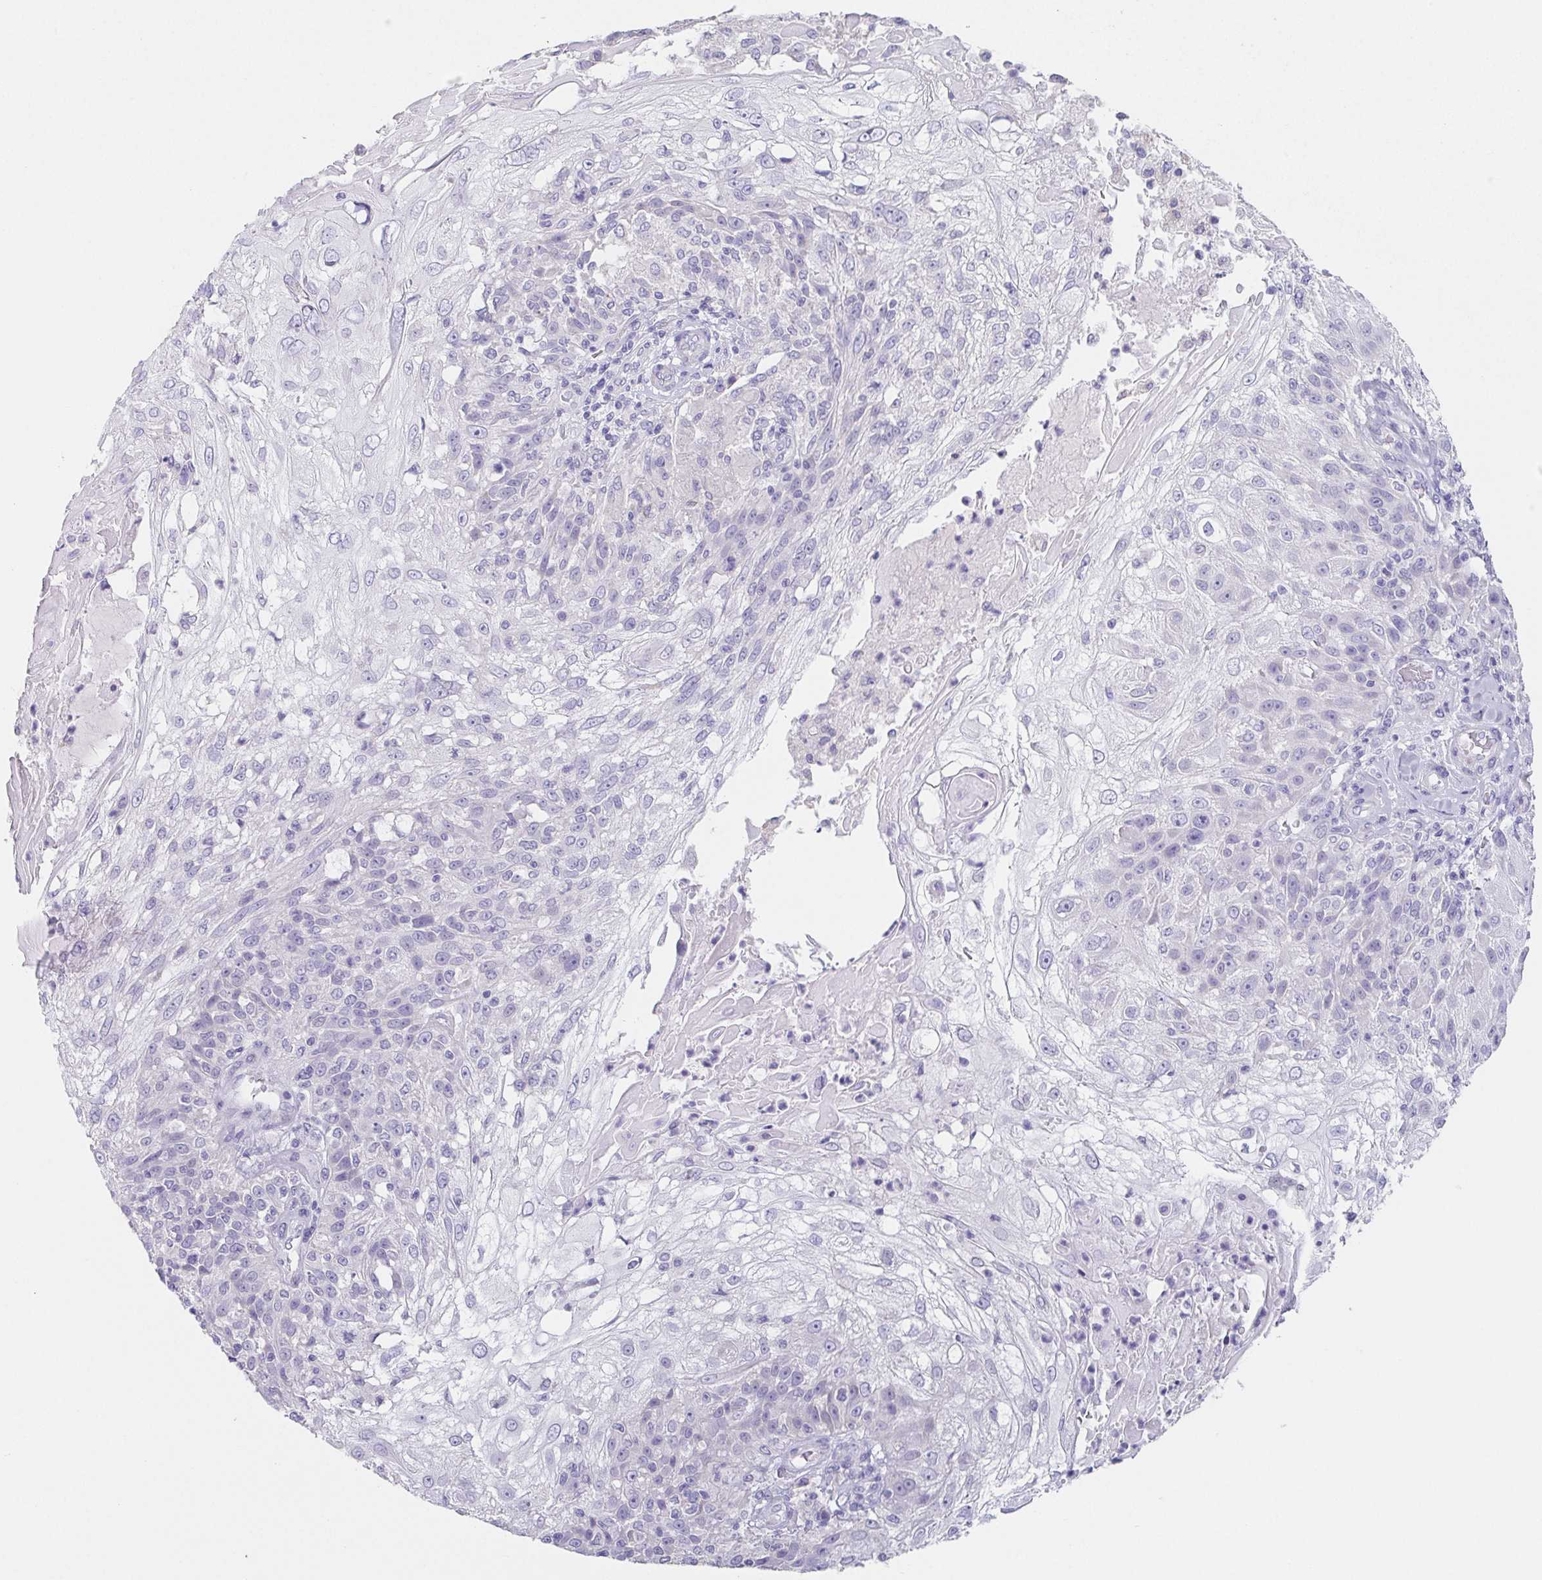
{"staining": {"intensity": "negative", "quantity": "none", "location": "none"}, "tissue": "skin cancer", "cell_type": "Tumor cells", "image_type": "cancer", "snomed": [{"axis": "morphology", "description": "Normal tissue, NOS"}, {"axis": "morphology", "description": "Squamous cell carcinoma, NOS"}, {"axis": "topography", "description": "Skin"}], "caption": "Tumor cells show no significant expression in squamous cell carcinoma (skin).", "gene": "HDGFL1", "patient": {"sex": "female", "age": 83}}